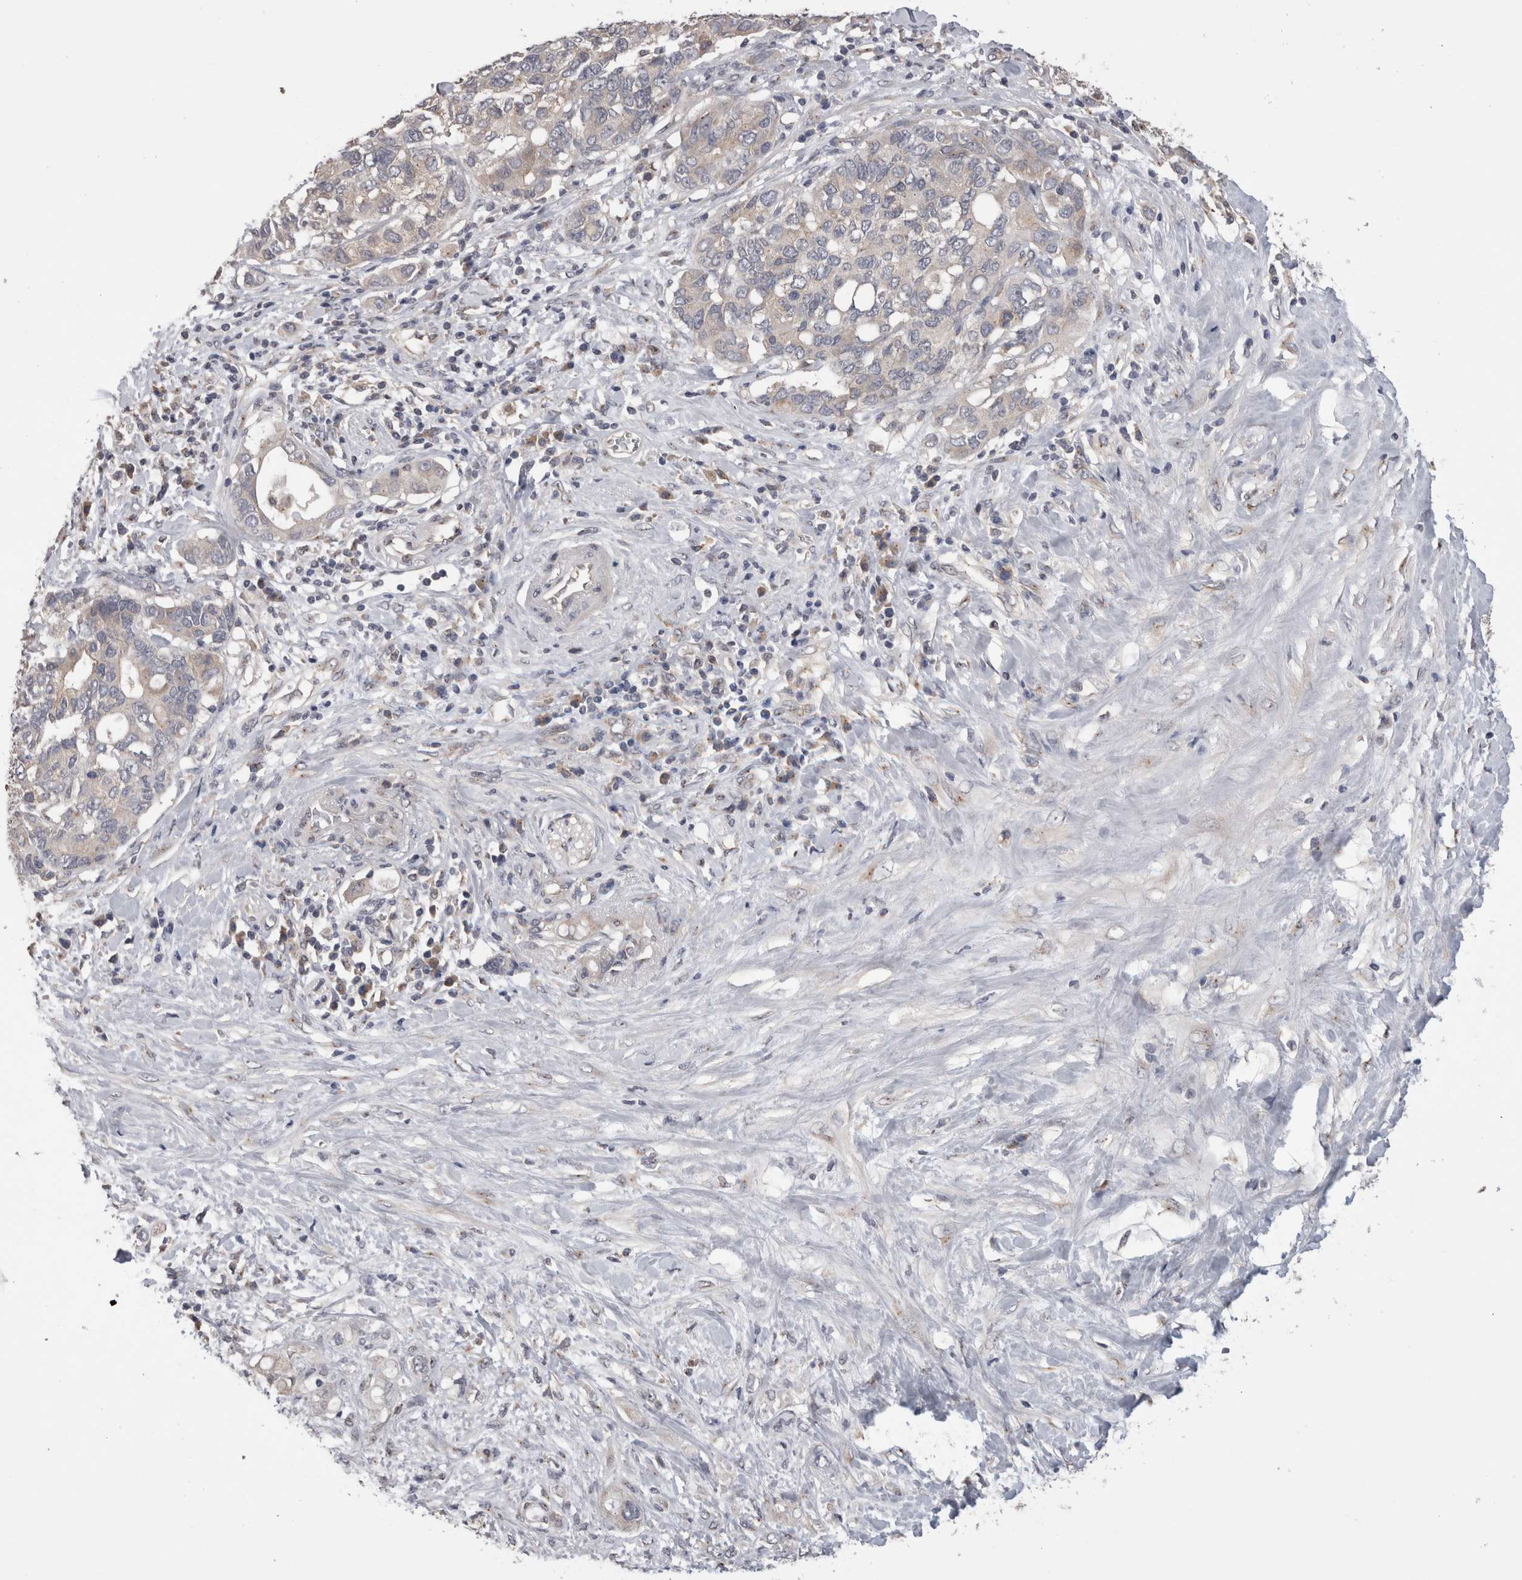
{"staining": {"intensity": "negative", "quantity": "none", "location": "none"}, "tissue": "pancreatic cancer", "cell_type": "Tumor cells", "image_type": "cancer", "snomed": [{"axis": "morphology", "description": "Adenocarcinoma, NOS"}, {"axis": "topography", "description": "Pancreas"}], "caption": "DAB immunohistochemical staining of human adenocarcinoma (pancreatic) shows no significant staining in tumor cells.", "gene": "DCTN6", "patient": {"sex": "female", "age": 56}}